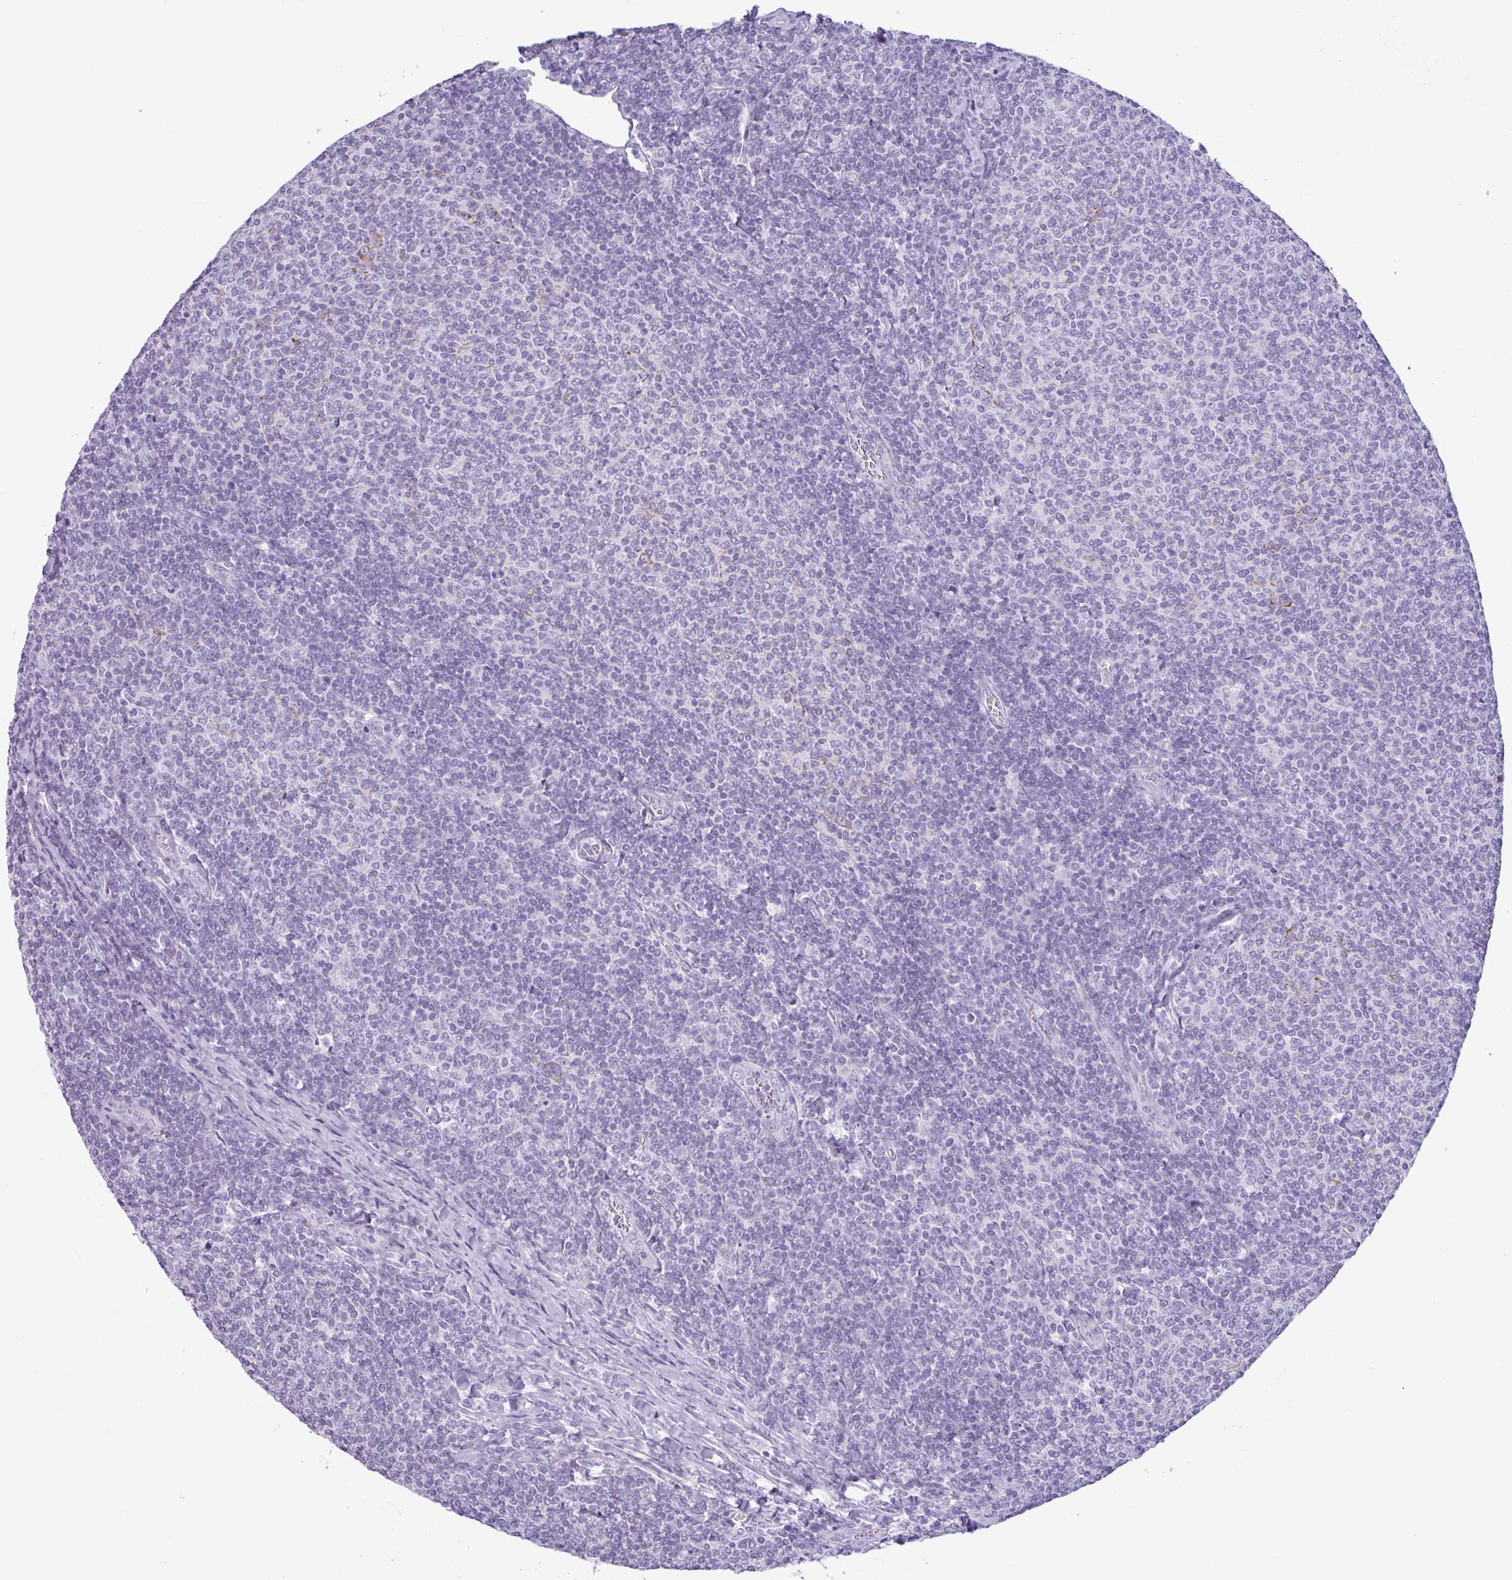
{"staining": {"intensity": "negative", "quantity": "none", "location": "none"}, "tissue": "lymphoma", "cell_type": "Tumor cells", "image_type": "cancer", "snomed": [{"axis": "morphology", "description": "Malignant lymphoma, non-Hodgkin's type, Low grade"}, {"axis": "topography", "description": "Lymph node"}], "caption": "An immunohistochemistry micrograph of lymphoma is shown. There is no staining in tumor cells of lymphoma.", "gene": "CTSE", "patient": {"sex": "male", "age": 52}}